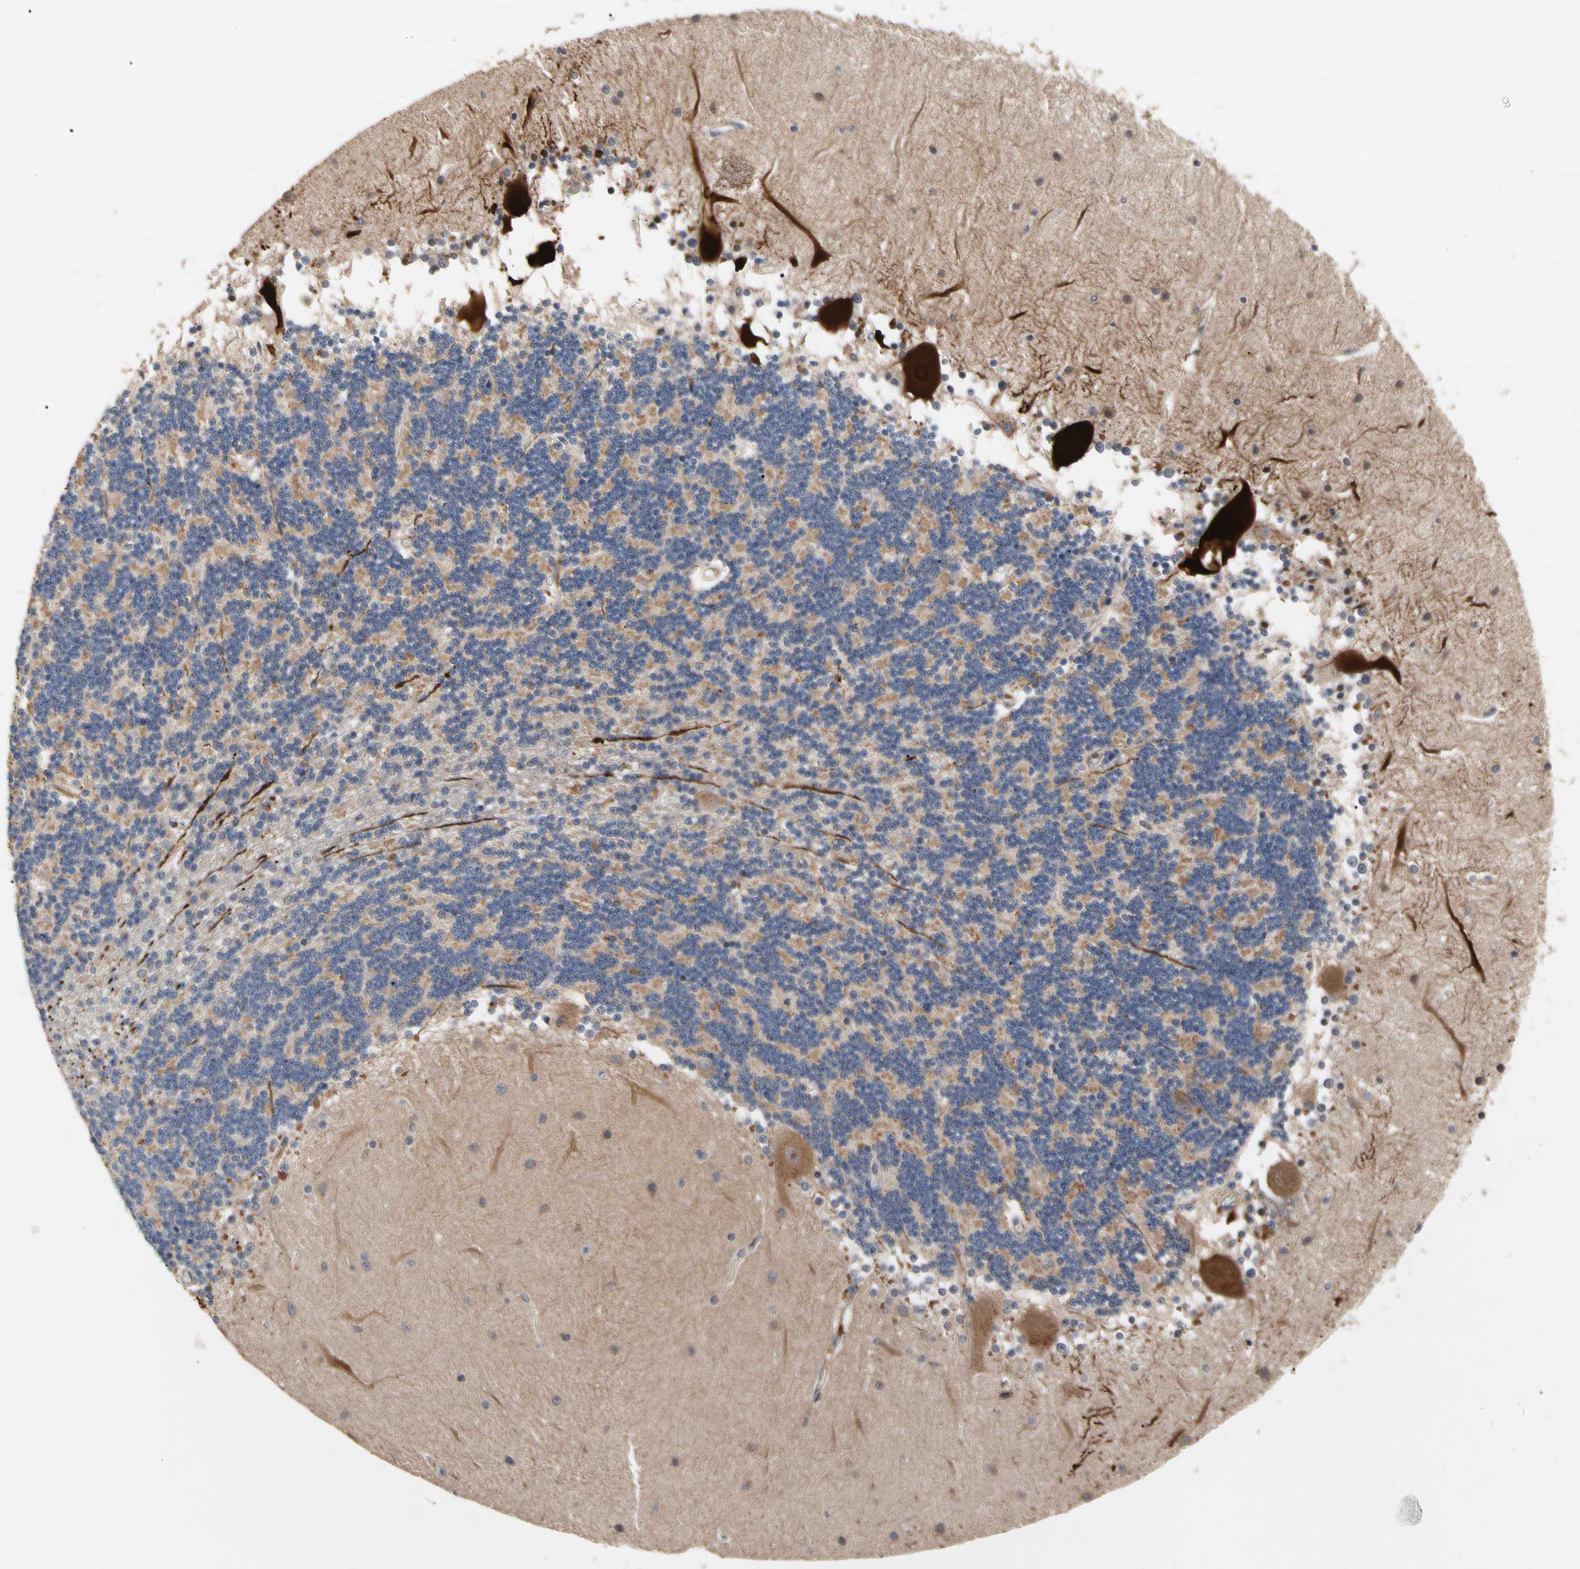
{"staining": {"intensity": "negative", "quantity": "none", "location": "none"}, "tissue": "cerebellum", "cell_type": "Cells in granular layer", "image_type": "normal", "snomed": [{"axis": "morphology", "description": "Normal tissue, NOS"}, {"axis": "topography", "description": "Cerebellum"}], "caption": "IHC of unremarkable human cerebellum reveals no staining in cells in granular layer.", "gene": "CYTIP", "patient": {"sex": "female", "age": 54}}